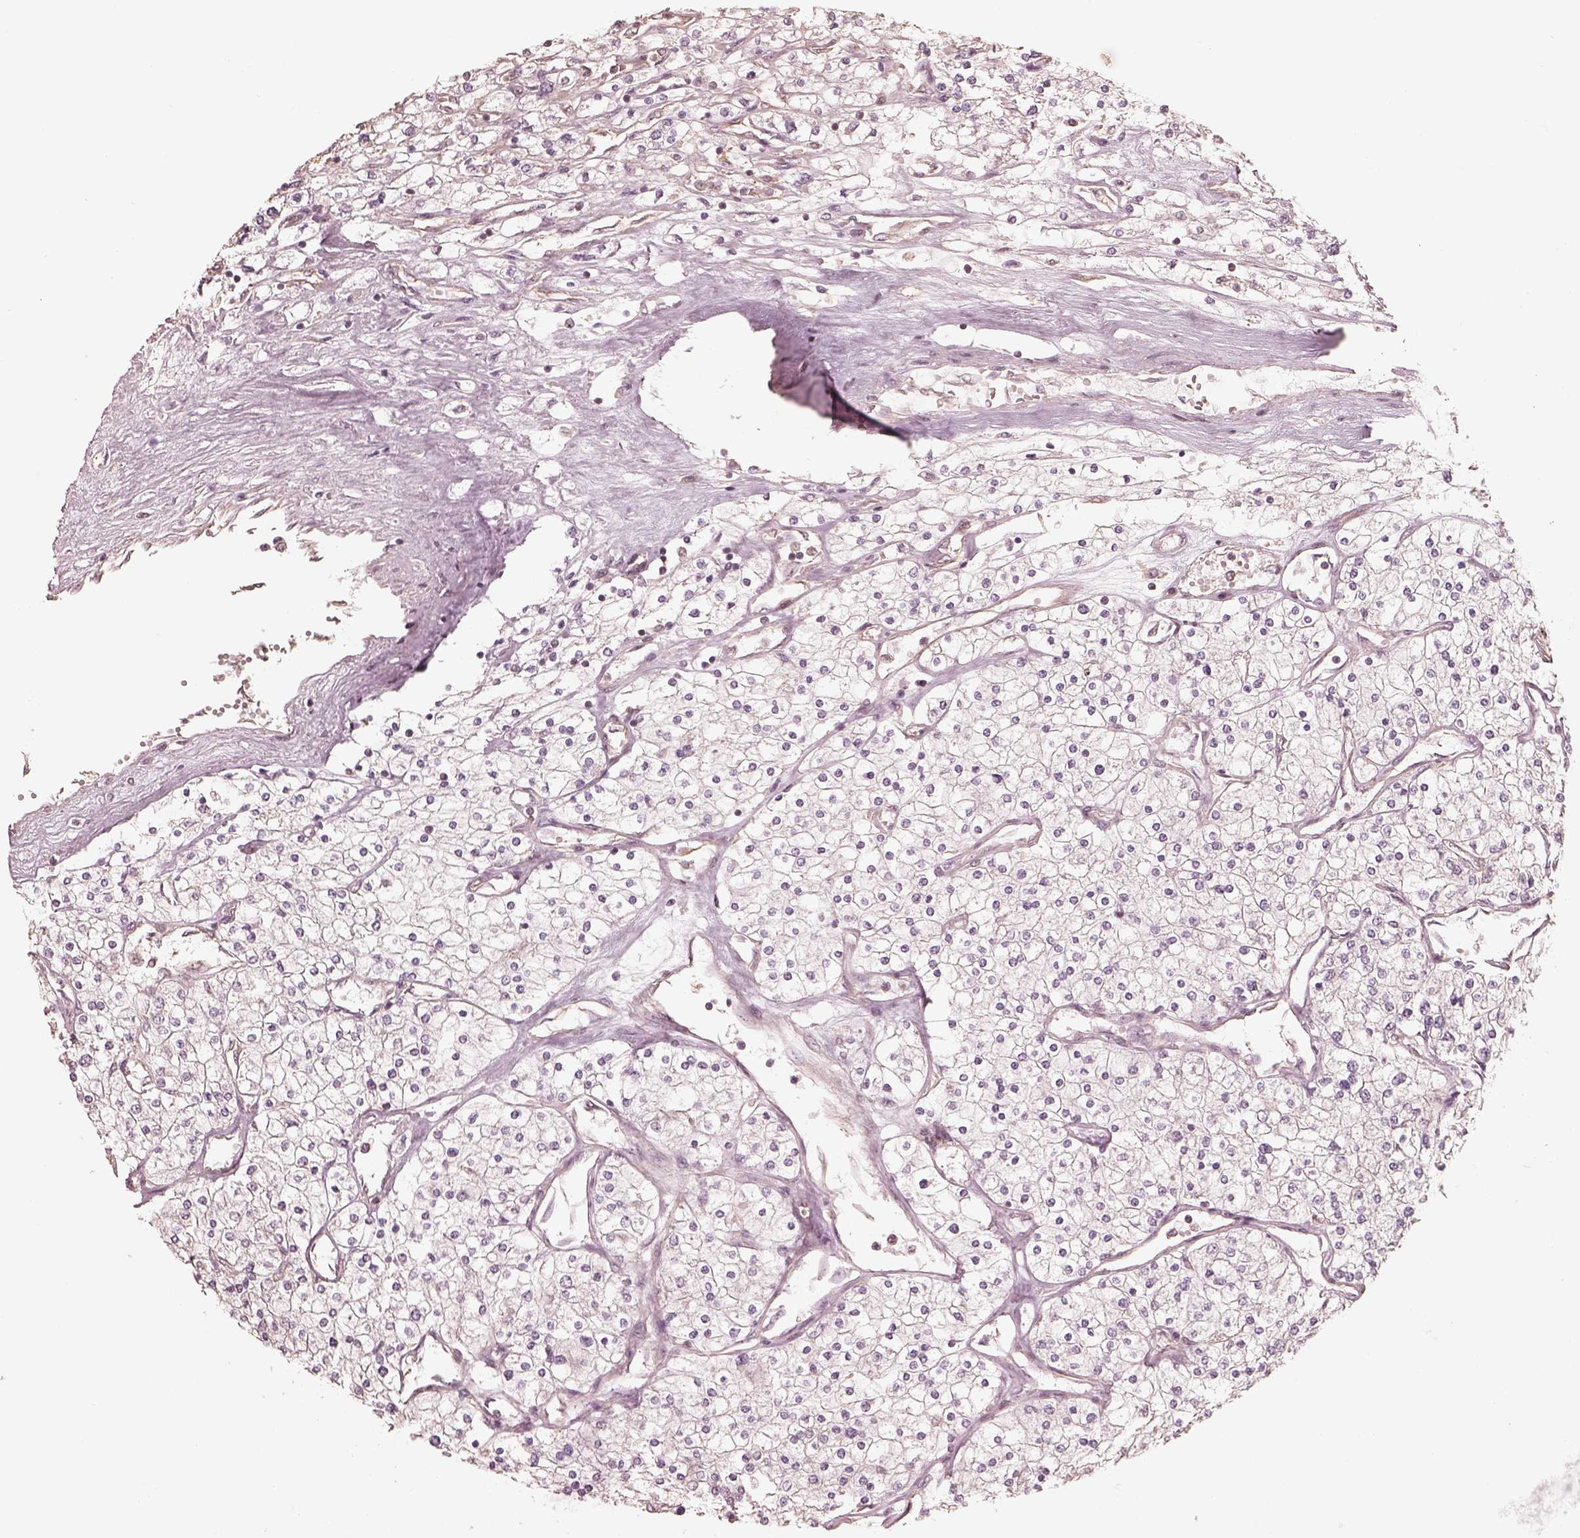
{"staining": {"intensity": "negative", "quantity": "none", "location": "none"}, "tissue": "renal cancer", "cell_type": "Tumor cells", "image_type": "cancer", "snomed": [{"axis": "morphology", "description": "Adenocarcinoma, NOS"}, {"axis": "topography", "description": "Kidney"}], "caption": "High power microscopy photomicrograph of an IHC photomicrograph of renal cancer, revealing no significant expression in tumor cells.", "gene": "KIF5C", "patient": {"sex": "male", "age": 80}}